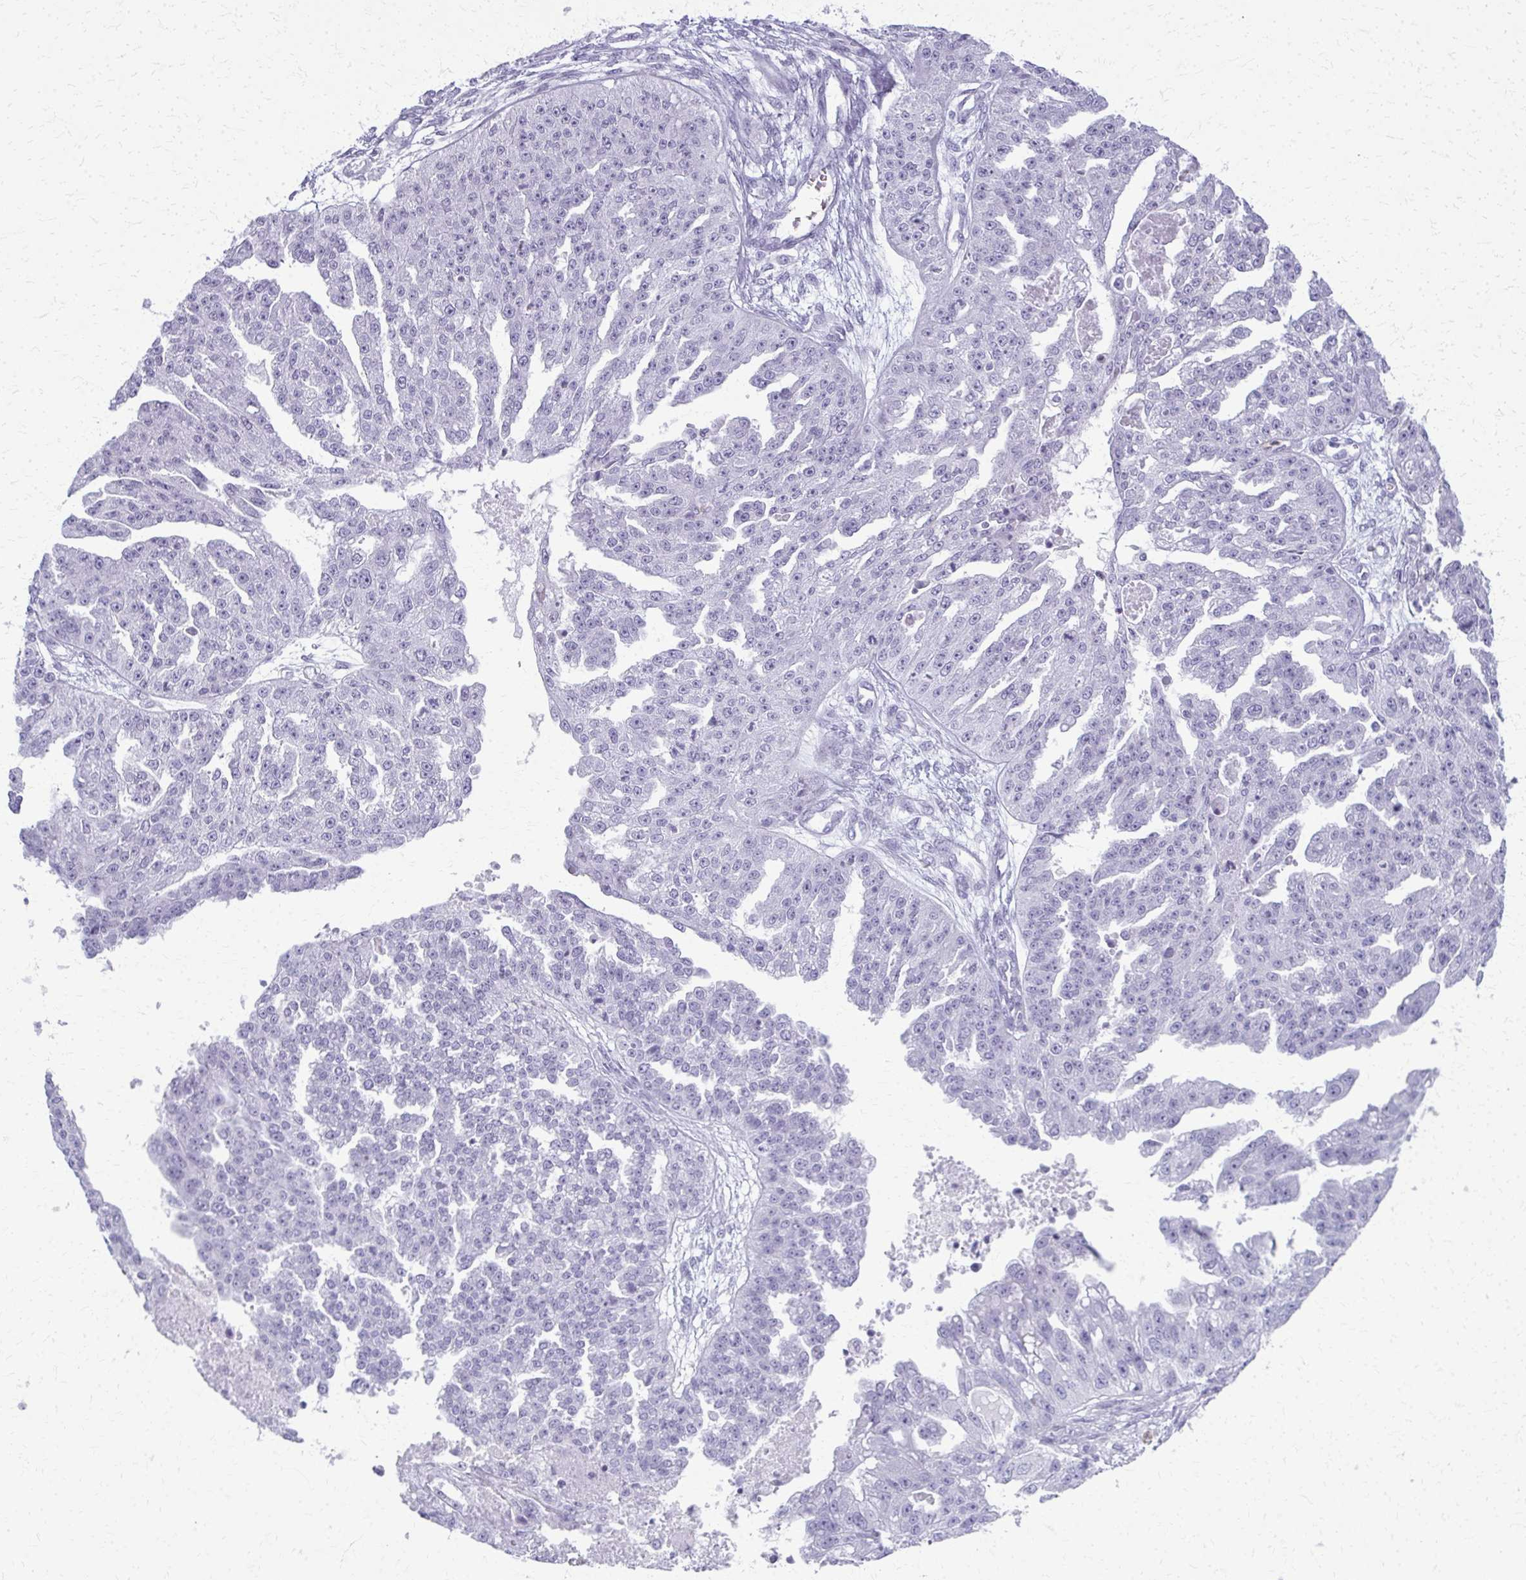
{"staining": {"intensity": "negative", "quantity": "none", "location": "none"}, "tissue": "ovarian cancer", "cell_type": "Tumor cells", "image_type": "cancer", "snomed": [{"axis": "morphology", "description": "Cystadenocarcinoma, serous, NOS"}, {"axis": "topography", "description": "Ovary"}], "caption": "A high-resolution image shows immunohistochemistry staining of ovarian cancer (serous cystadenocarcinoma), which reveals no significant positivity in tumor cells.", "gene": "CA3", "patient": {"sex": "female", "age": 58}}